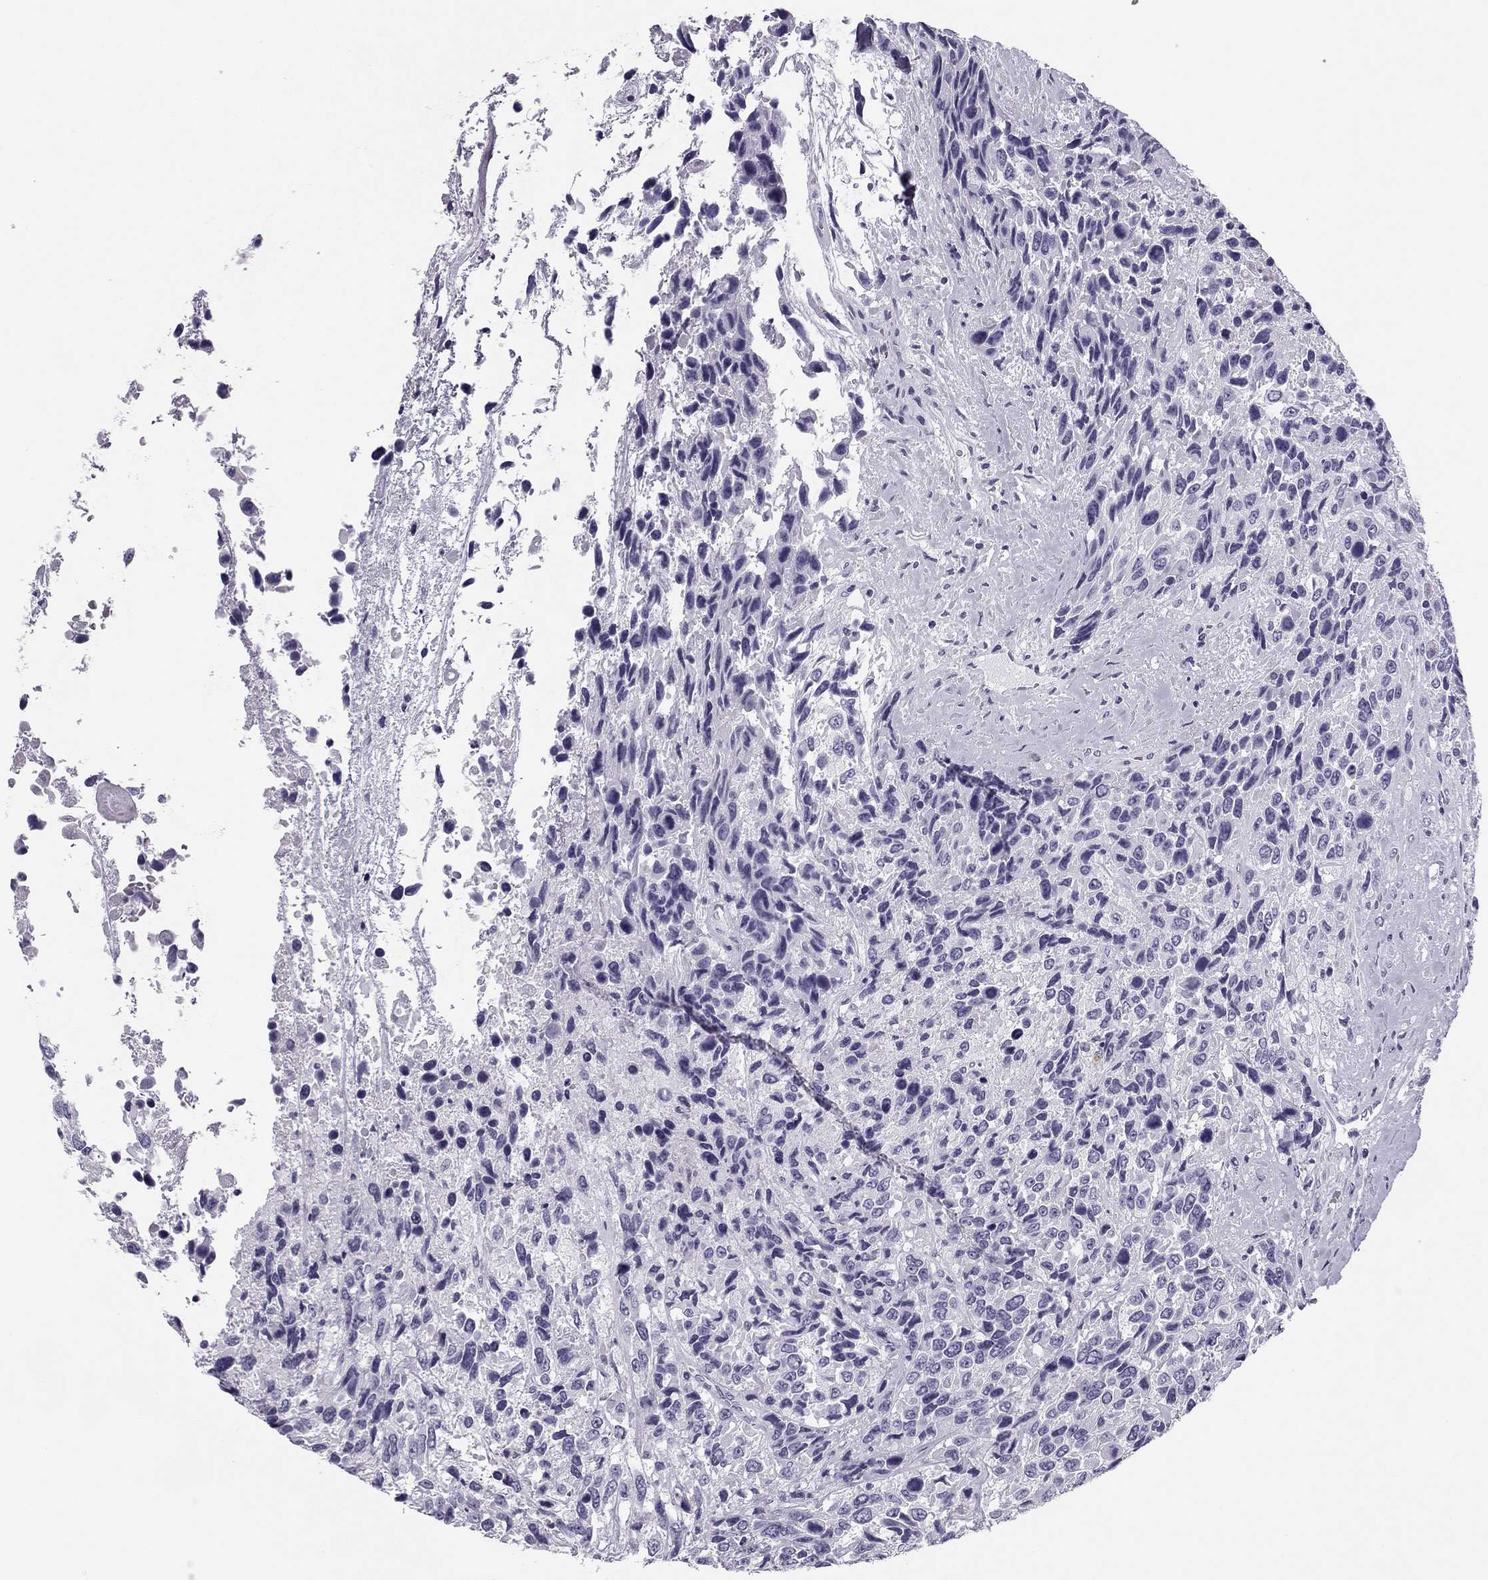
{"staining": {"intensity": "negative", "quantity": "none", "location": "none"}, "tissue": "urothelial cancer", "cell_type": "Tumor cells", "image_type": "cancer", "snomed": [{"axis": "morphology", "description": "Urothelial carcinoma, High grade"}, {"axis": "topography", "description": "Urinary bladder"}], "caption": "A photomicrograph of urothelial cancer stained for a protein reveals no brown staining in tumor cells.", "gene": "MC5R", "patient": {"sex": "female", "age": 70}}